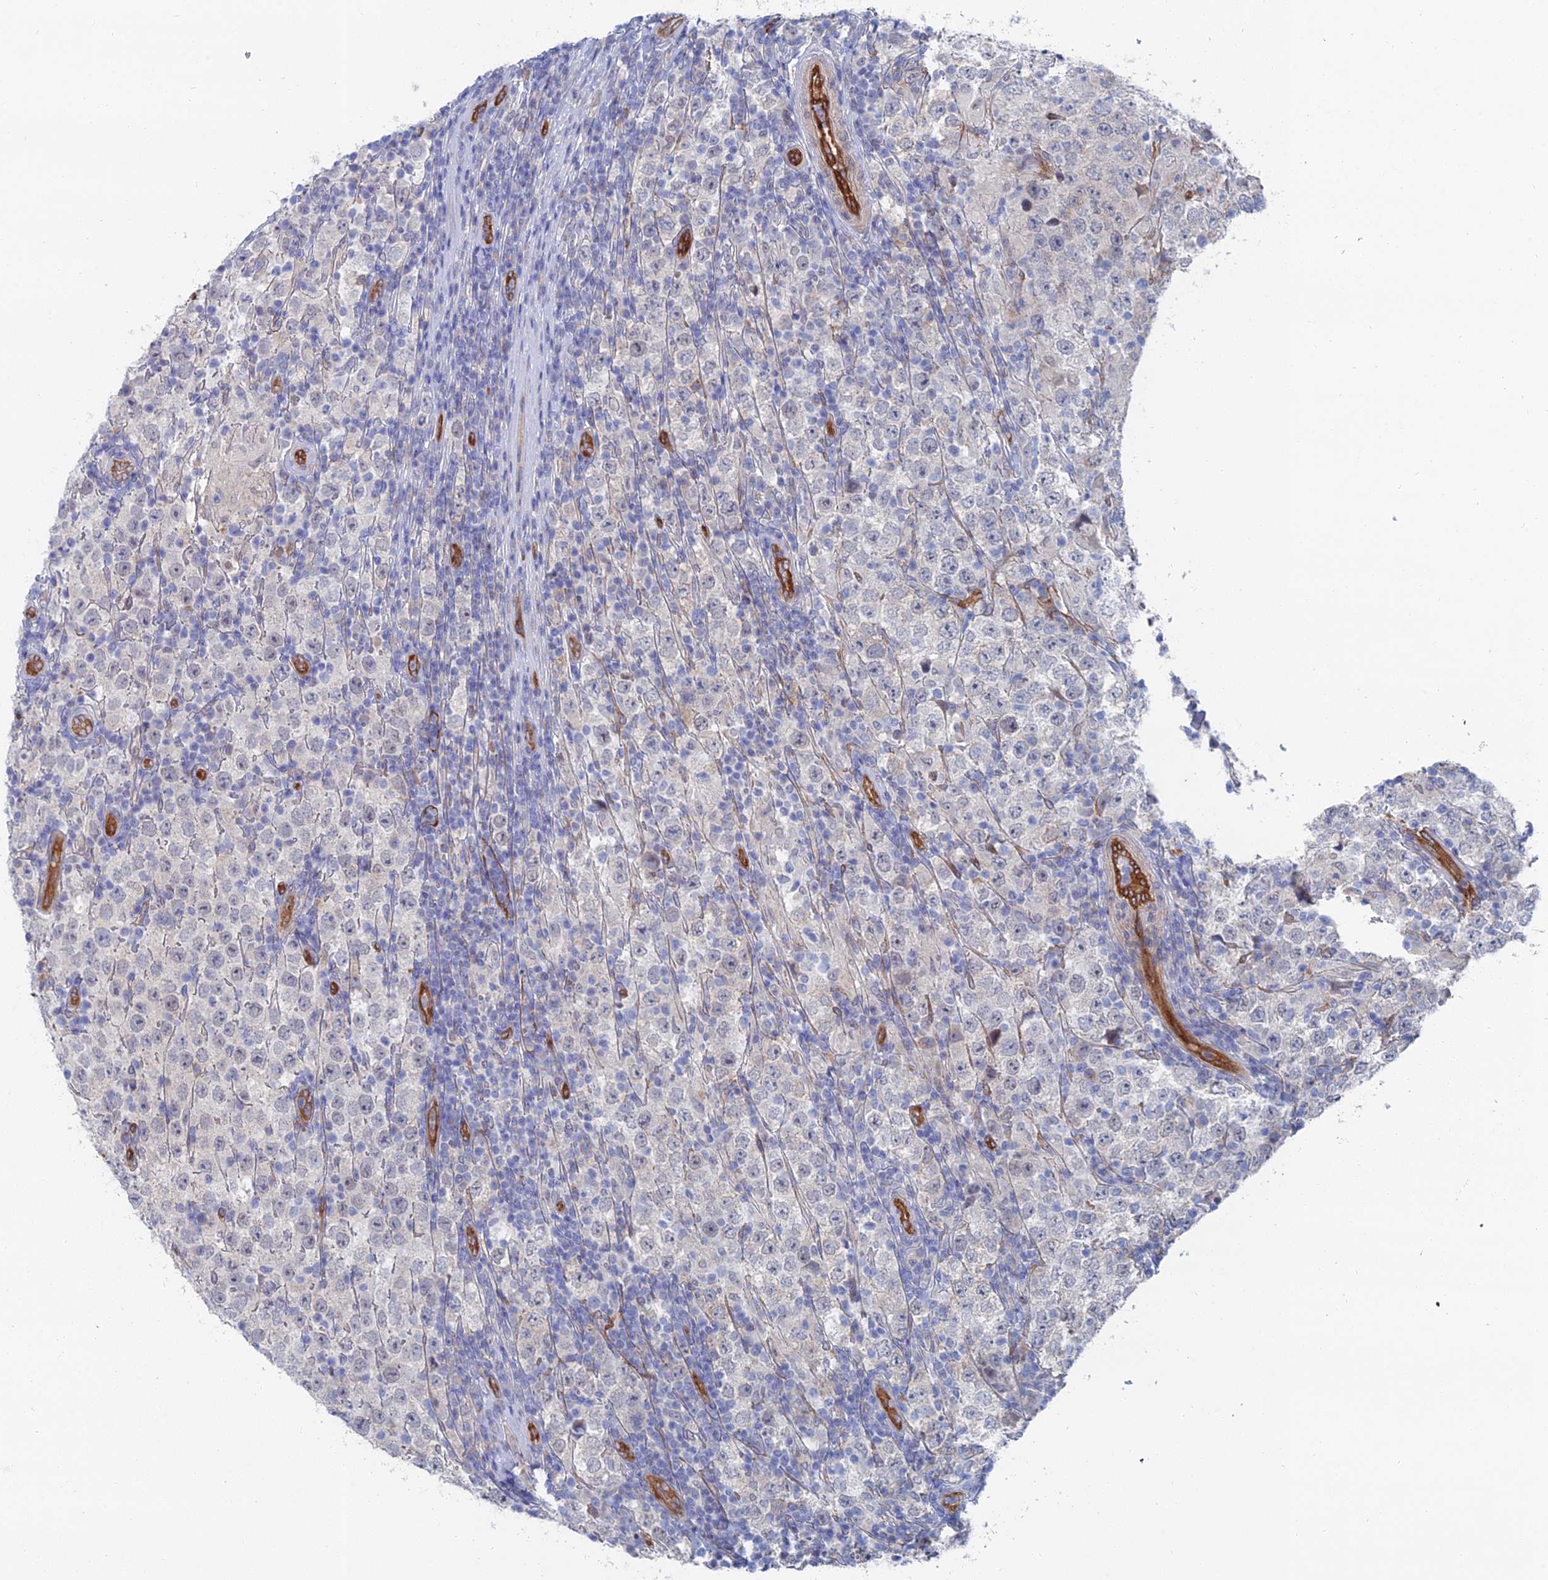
{"staining": {"intensity": "negative", "quantity": "none", "location": "none"}, "tissue": "testis cancer", "cell_type": "Tumor cells", "image_type": "cancer", "snomed": [{"axis": "morphology", "description": "Normal tissue, NOS"}, {"axis": "morphology", "description": "Urothelial carcinoma, High grade"}, {"axis": "morphology", "description": "Seminoma, NOS"}, {"axis": "morphology", "description": "Carcinoma, Embryonal, NOS"}, {"axis": "topography", "description": "Urinary bladder"}, {"axis": "topography", "description": "Testis"}], "caption": "IHC of testis cancer (seminoma) exhibits no staining in tumor cells.", "gene": "ARAP3", "patient": {"sex": "male", "age": 41}}